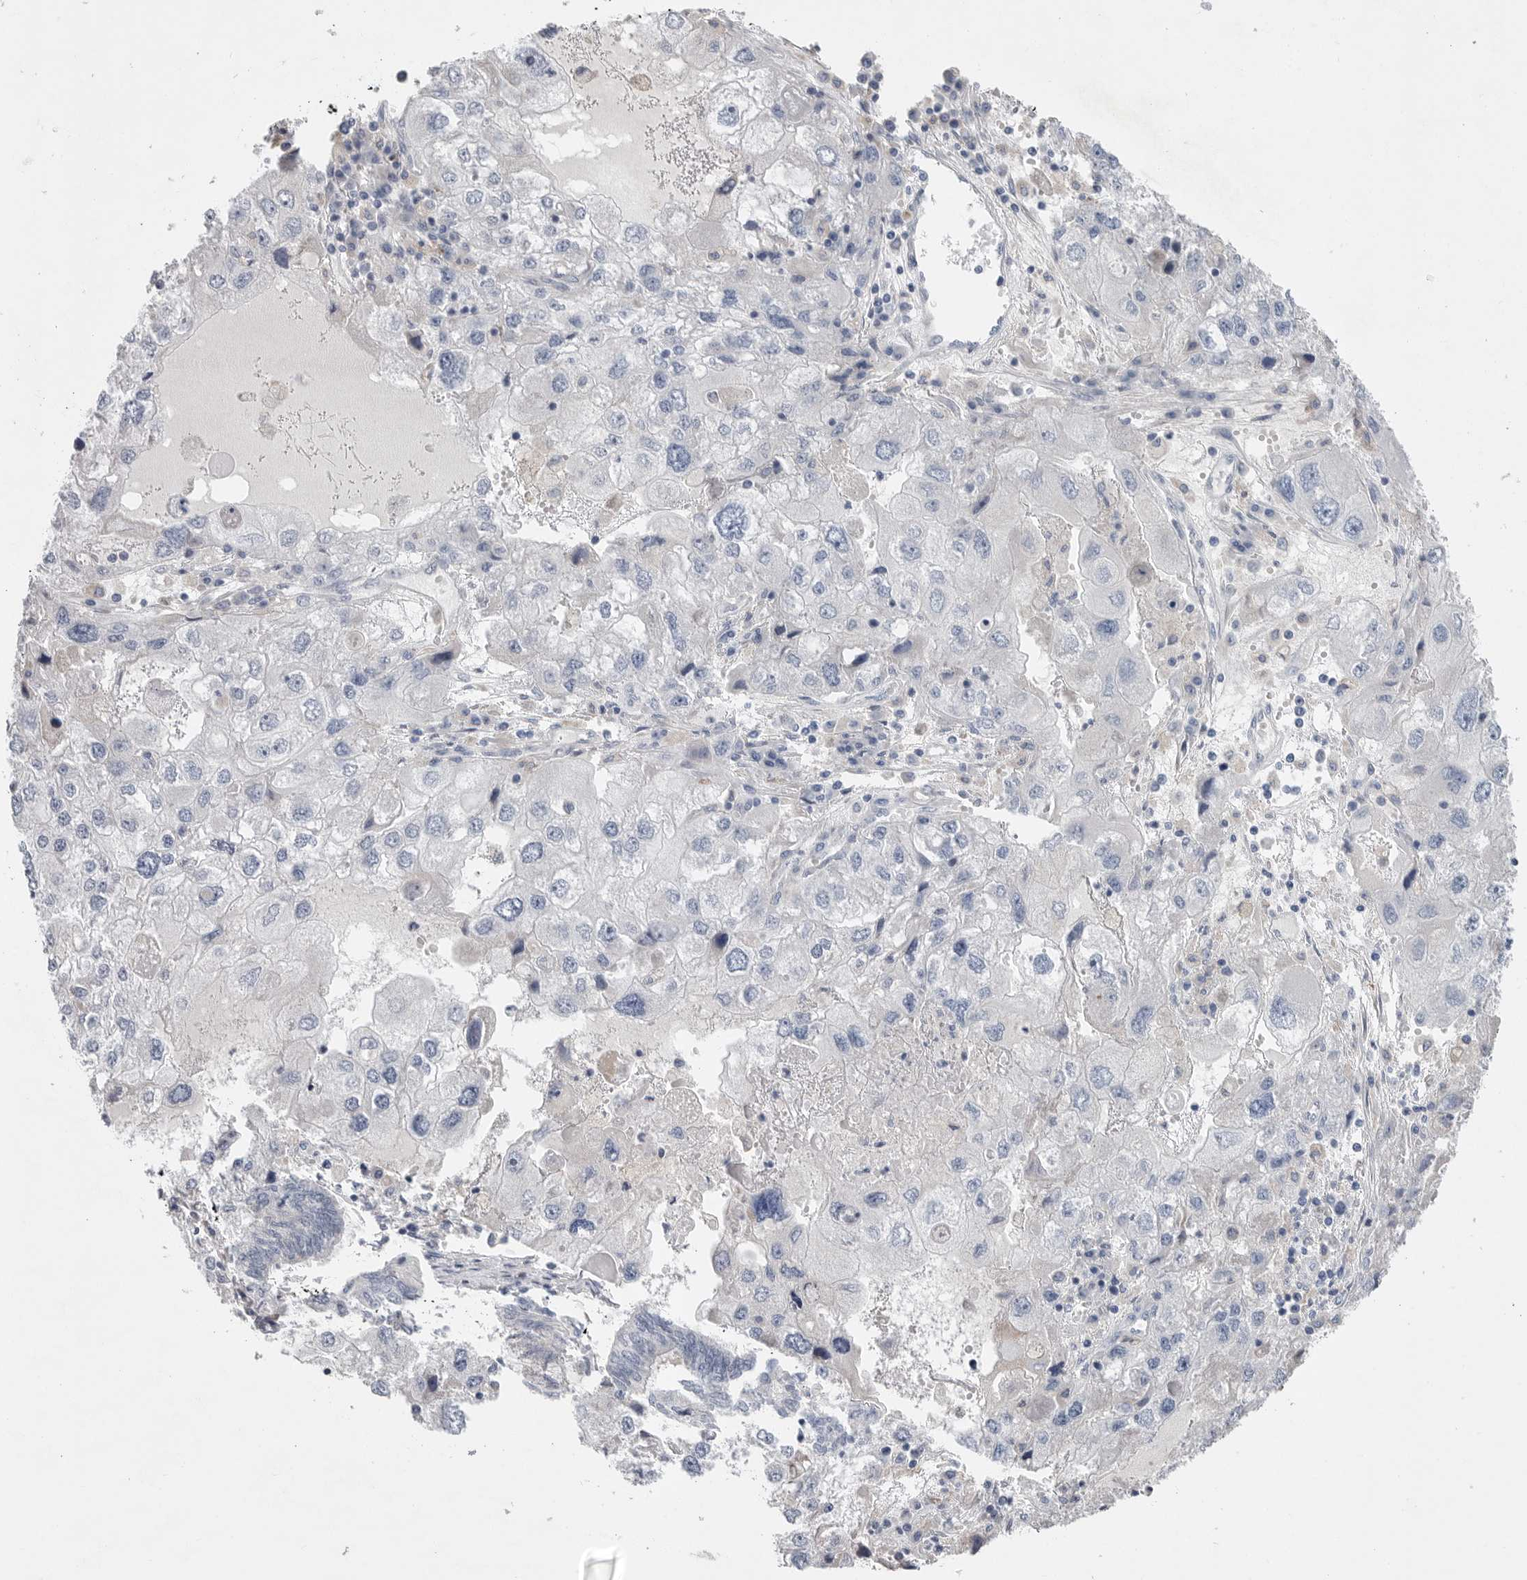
{"staining": {"intensity": "negative", "quantity": "none", "location": "none"}, "tissue": "endometrial cancer", "cell_type": "Tumor cells", "image_type": "cancer", "snomed": [{"axis": "morphology", "description": "Adenocarcinoma, NOS"}, {"axis": "topography", "description": "Uterus"}], "caption": "Immunohistochemistry (IHC) micrograph of human adenocarcinoma (endometrial) stained for a protein (brown), which exhibits no expression in tumor cells.", "gene": "CAMK2B", "patient": {"sex": "female", "age": 77}}